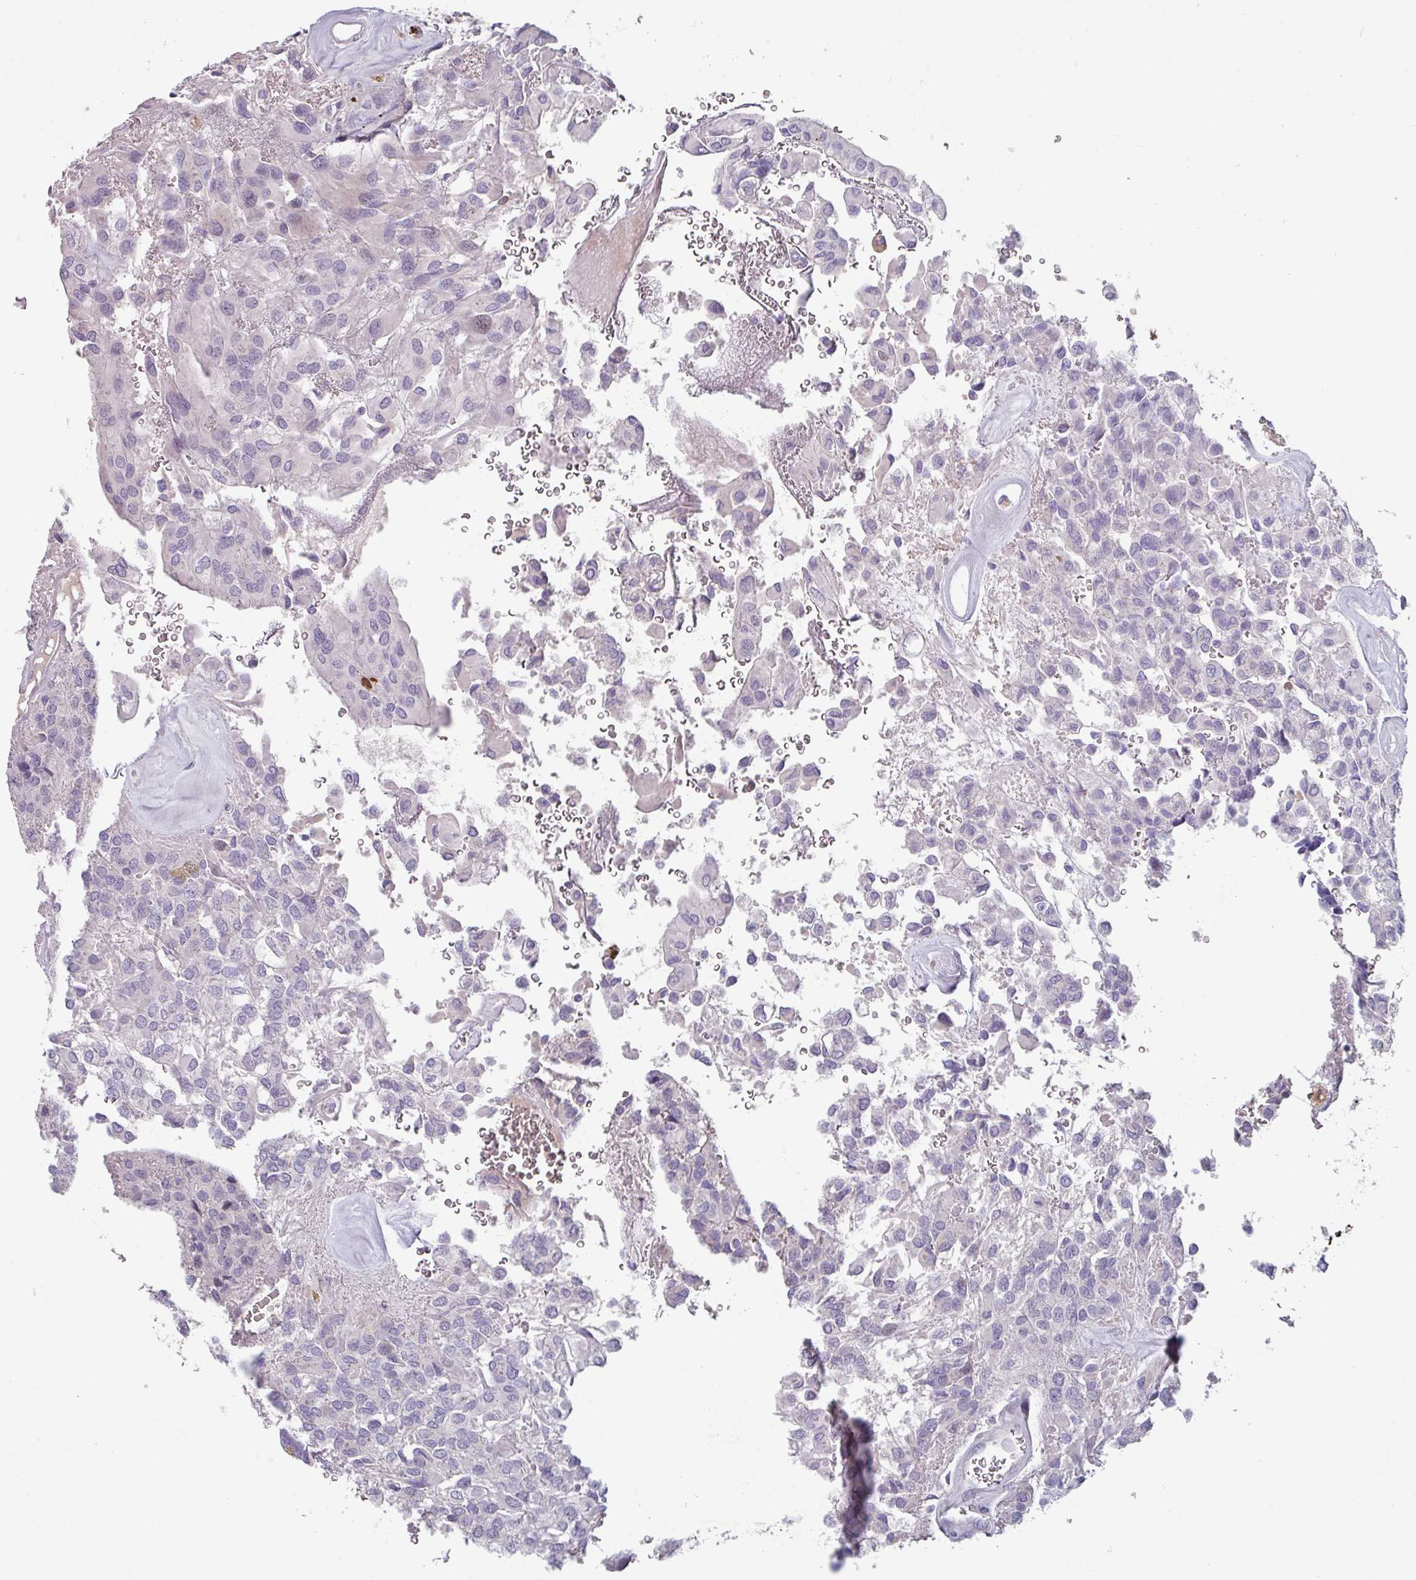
{"staining": {"intensity": "negative", "quantity": "none", "location": "none"}, "tissue": "glioma", "cell_type": "Tumor cells", "image_type": "cancer", "snomed": [{"axis": "morphology", "description": "Glioma, malignant, Low grade"}, {"axis": "topography", "description": "Brain"}], "caption": "Tumor cells are negative for protein expression in human low-grade glioma (malignant). (Brightfield microscopy of DAB (3,3'-diaminobenzidine) immunohistochemistry at high magnification).", "gene": "TMEM132A", "patient": {"sex": "male", "age": 56}}